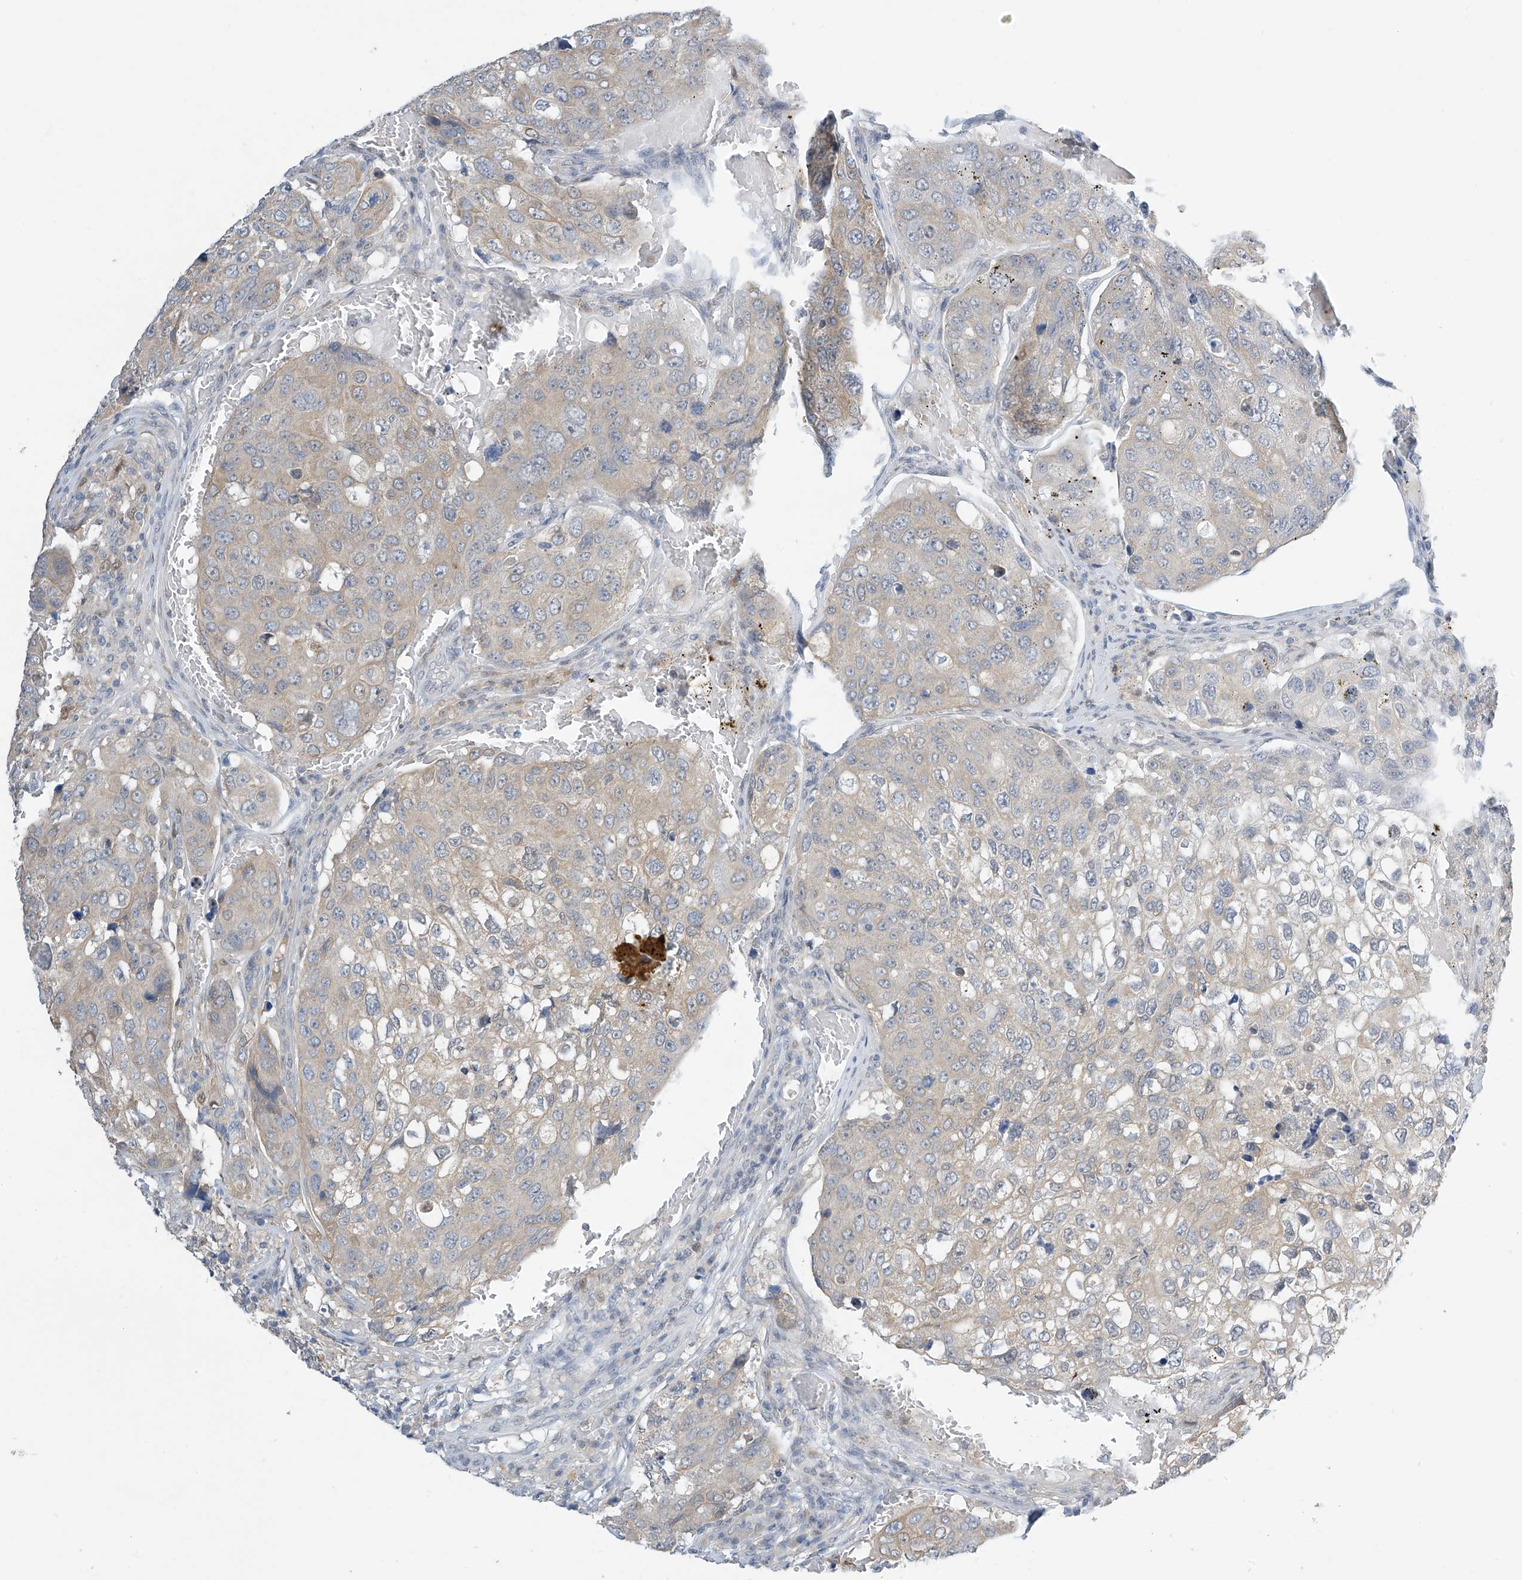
{"staining": {"intensity": "weak", "quantity": "<25%", "location": "cytoplasmic/membranous"}, "tissue": "urothelial cancer", "cell_type": "Tumor cells", "image_type": "cancer", "snomed": [{"axis": "morphology", "description": "Urothelial carcinoma, High grade"}, {"axis": "topography", "description": "Lymph node"}, {"axis": "topography", "description": "Urinary bladder"}], "caption": "Immunohistochemistry (IHC) of high-grade urothelial carcinoma displays no positivity in tumor cells. Nuclei are stained in blue.", "gene": "APLF", "patient": {"sex": "male", "age": 51}}